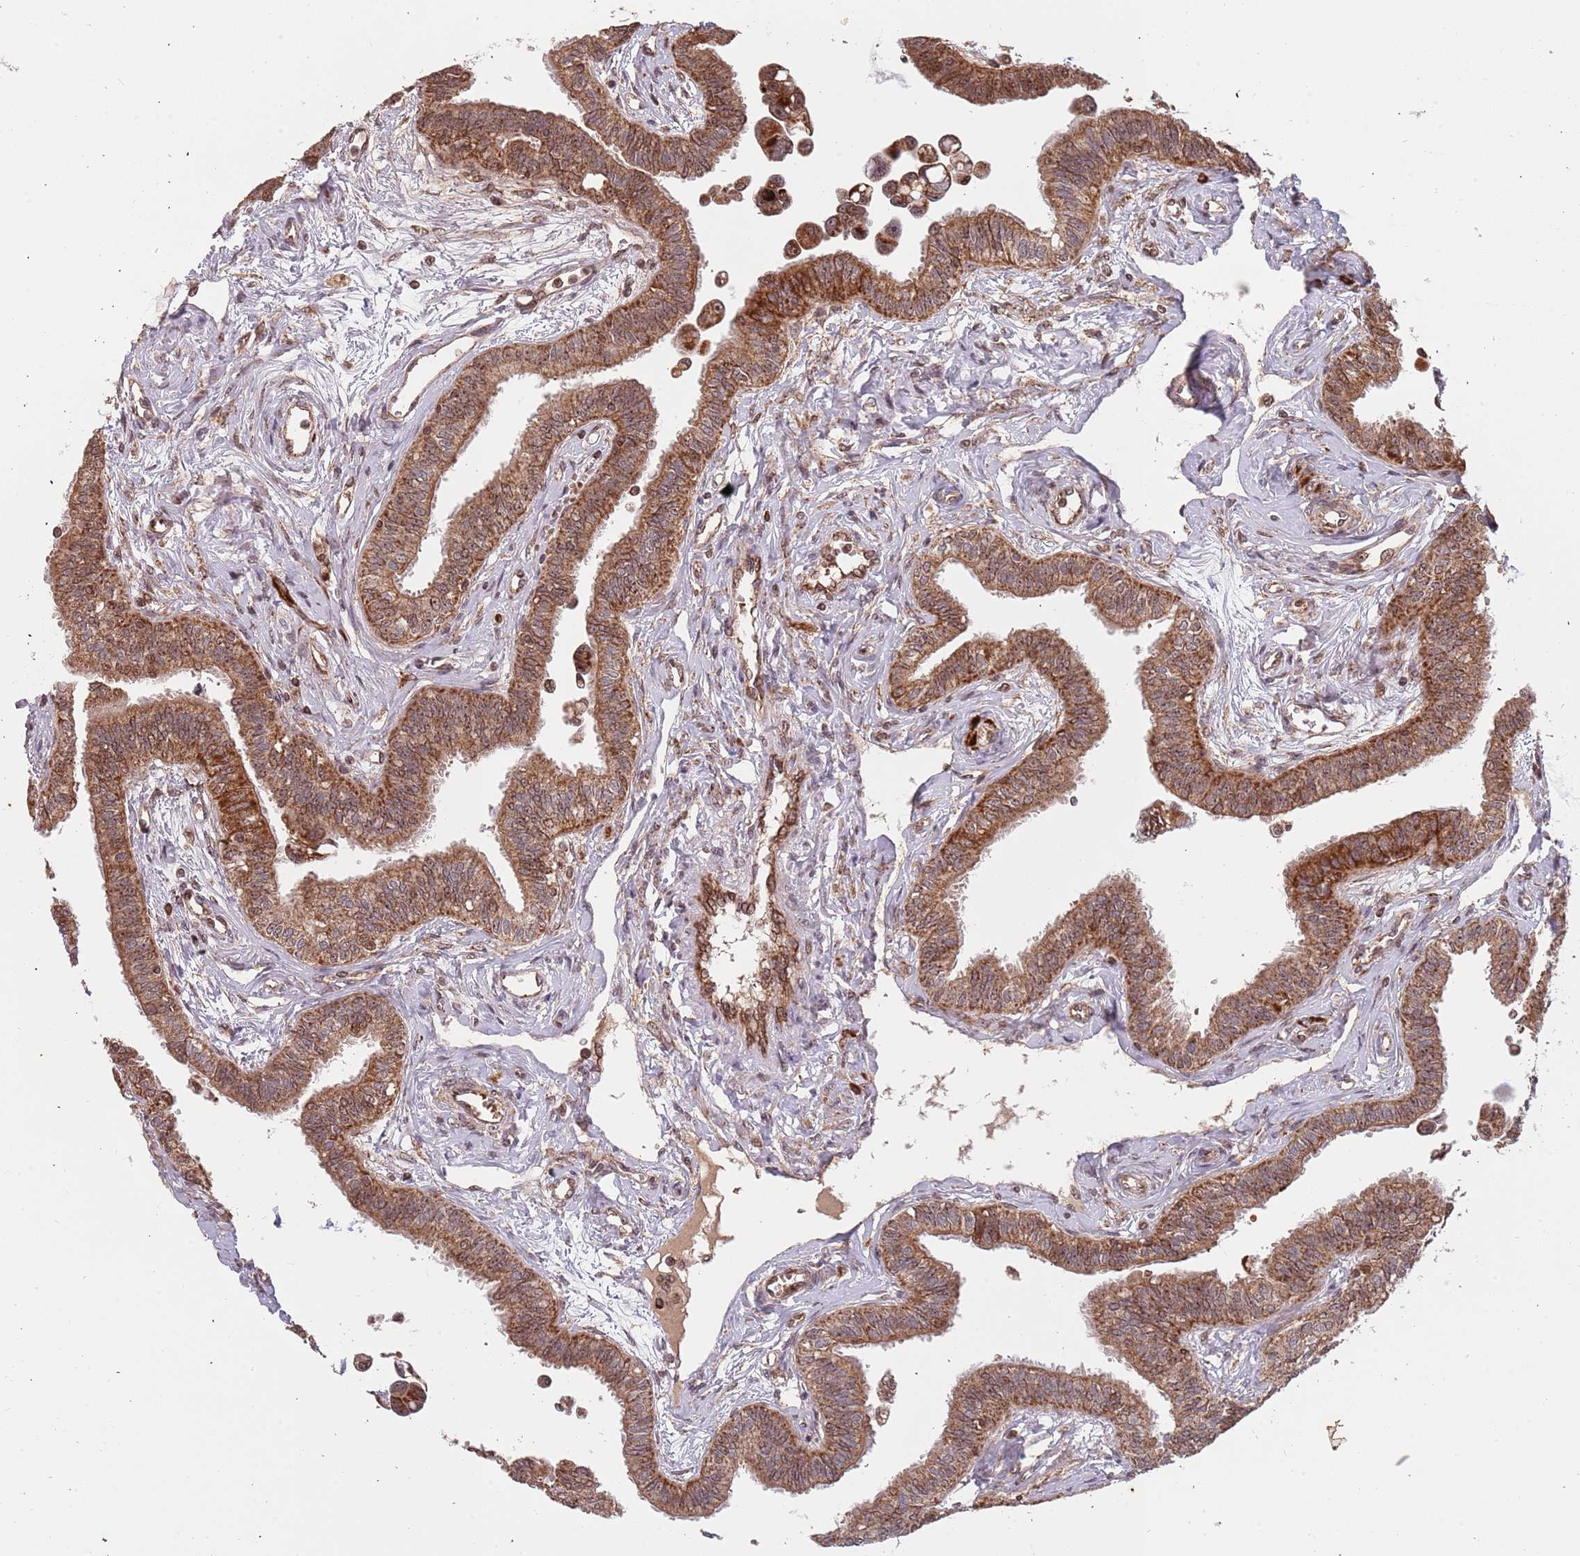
{"staining": {"intensity": "strong", "quantity": "25%-75%", "location": "cytoplasmic/membranous"}, "tissue": "fallopian tube", "cell_type": "Glandular cells", "image_type": "normal", "snomed": [{"axis": "morphology", "description": "Normal tissue, NOS"}, {"axis": "morphology", "description": "Carcinoma, NOS"}, {"axis": "topography", "description": "Fallopian tube"}, {"axis": "topography", "description": "Ovary"}], "caption": "Immunohistochemical staining of normal human fallopian tube demonstrates strong cytoplasmic/membranous protein positivity in about 25%-75% of glandular cells.", "gene": "DCHS1", "patient": {"sex": "female", "age": 59}}